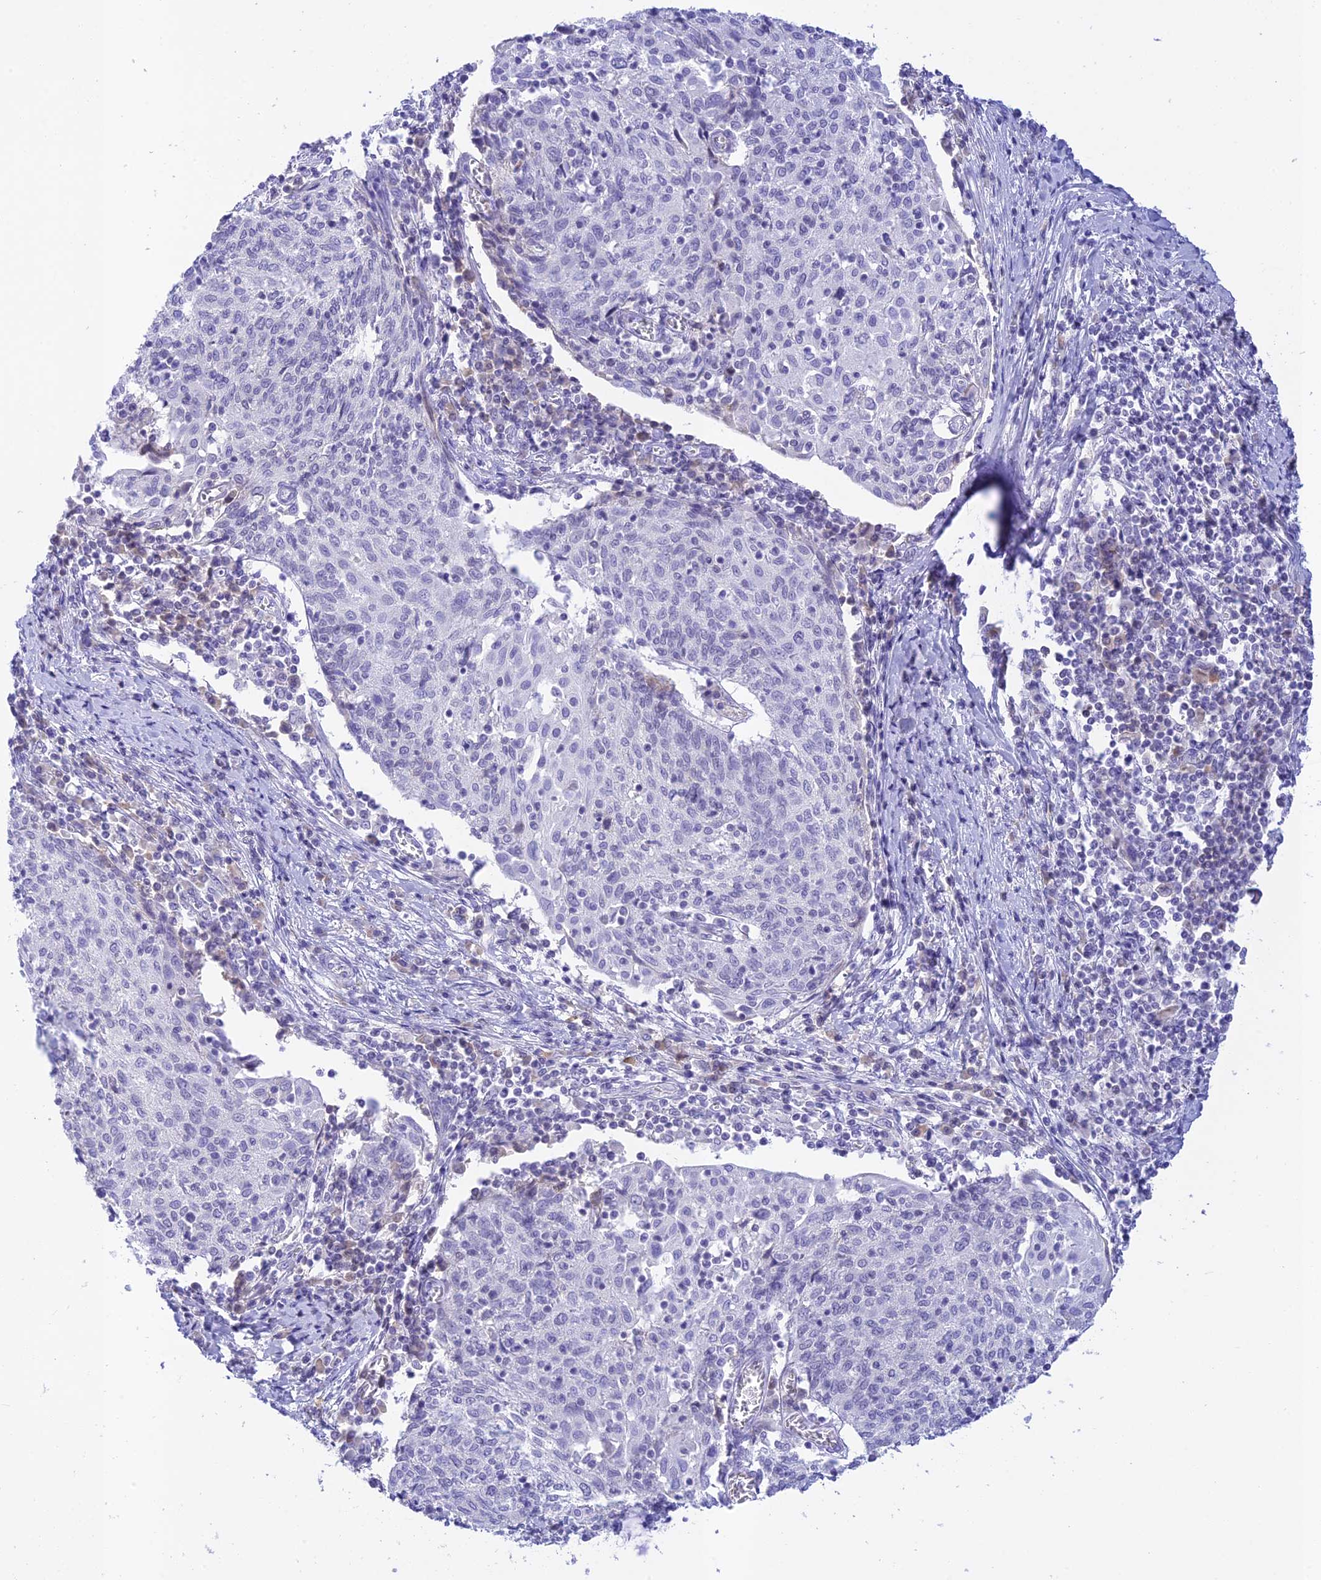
{"staining": {"intensity": "negative", "quantity": "none", "location": "none"}, "tissue": "cervical cancer", "cell_type": "Tumor cells", "image_type": "cancer", "snomed": [{"axis": "morphology", "description": "Squamous cell carcinoma, NOS"}, {"axis": "topography", "description": "Cervix"}], "caption": "Photomicrograph shows no protein expression in tumor cells of cervical squamous cell carcinoma tissue.", "gene": "THAP11", "patient": {"sex": "female", "age": 52}}